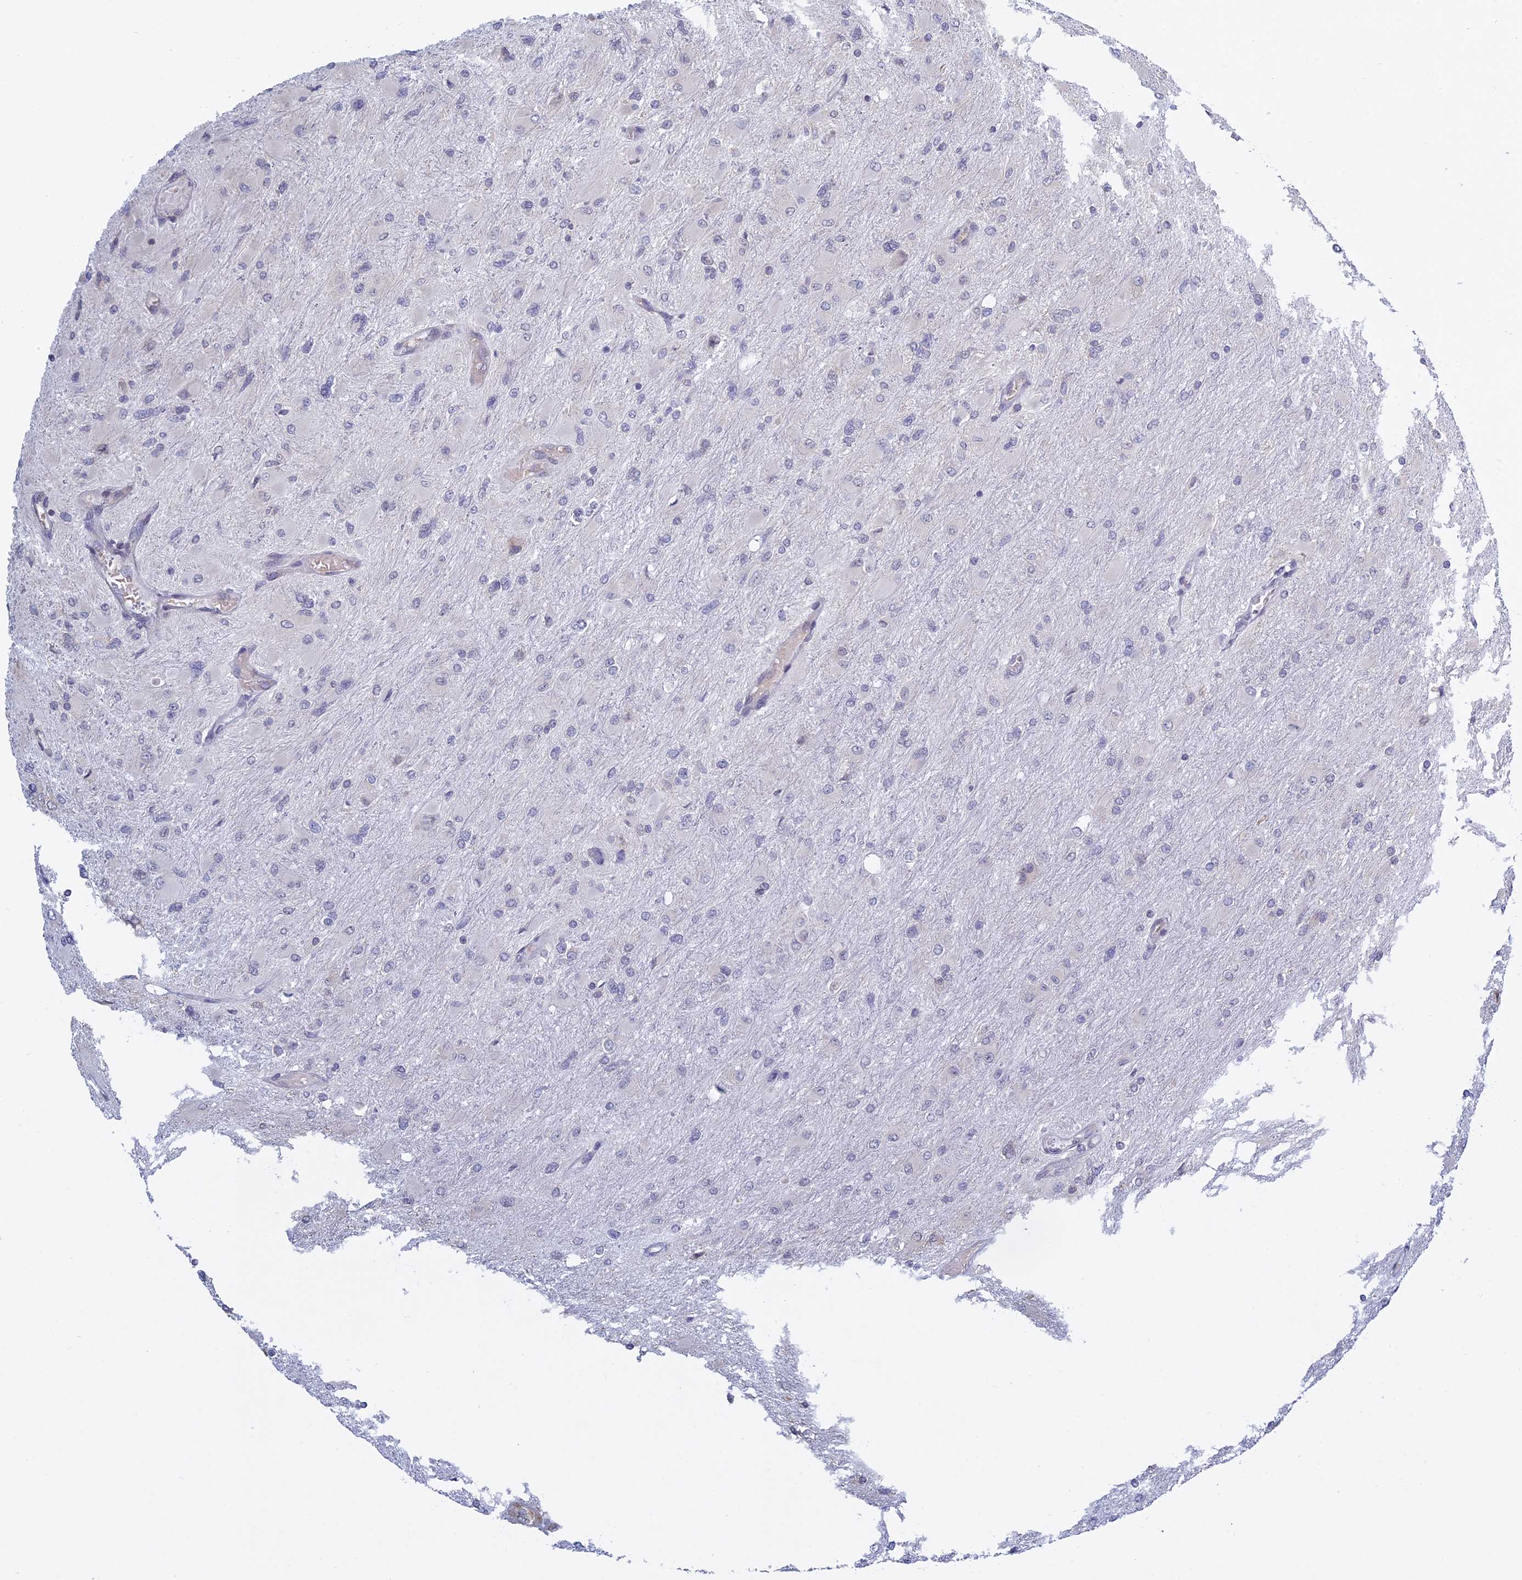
{"staining": {"intensity": "negative", "quantity": "none", "location": "none"}, "tissue": "glioma", "cell_type": "Tumor cells", "image_type": "cancer", "snomed": [{"axis": "morphology", "description": "Glioma, malignant, High grade"}, {"axis": "topography", "description": "Cerebral cortex"}], "caption": "The photomicrograph reveals no staining of tumor cells in glioma.", "gene": "RPS19BP1", "patient": {"sex": "female", "age": 36}}